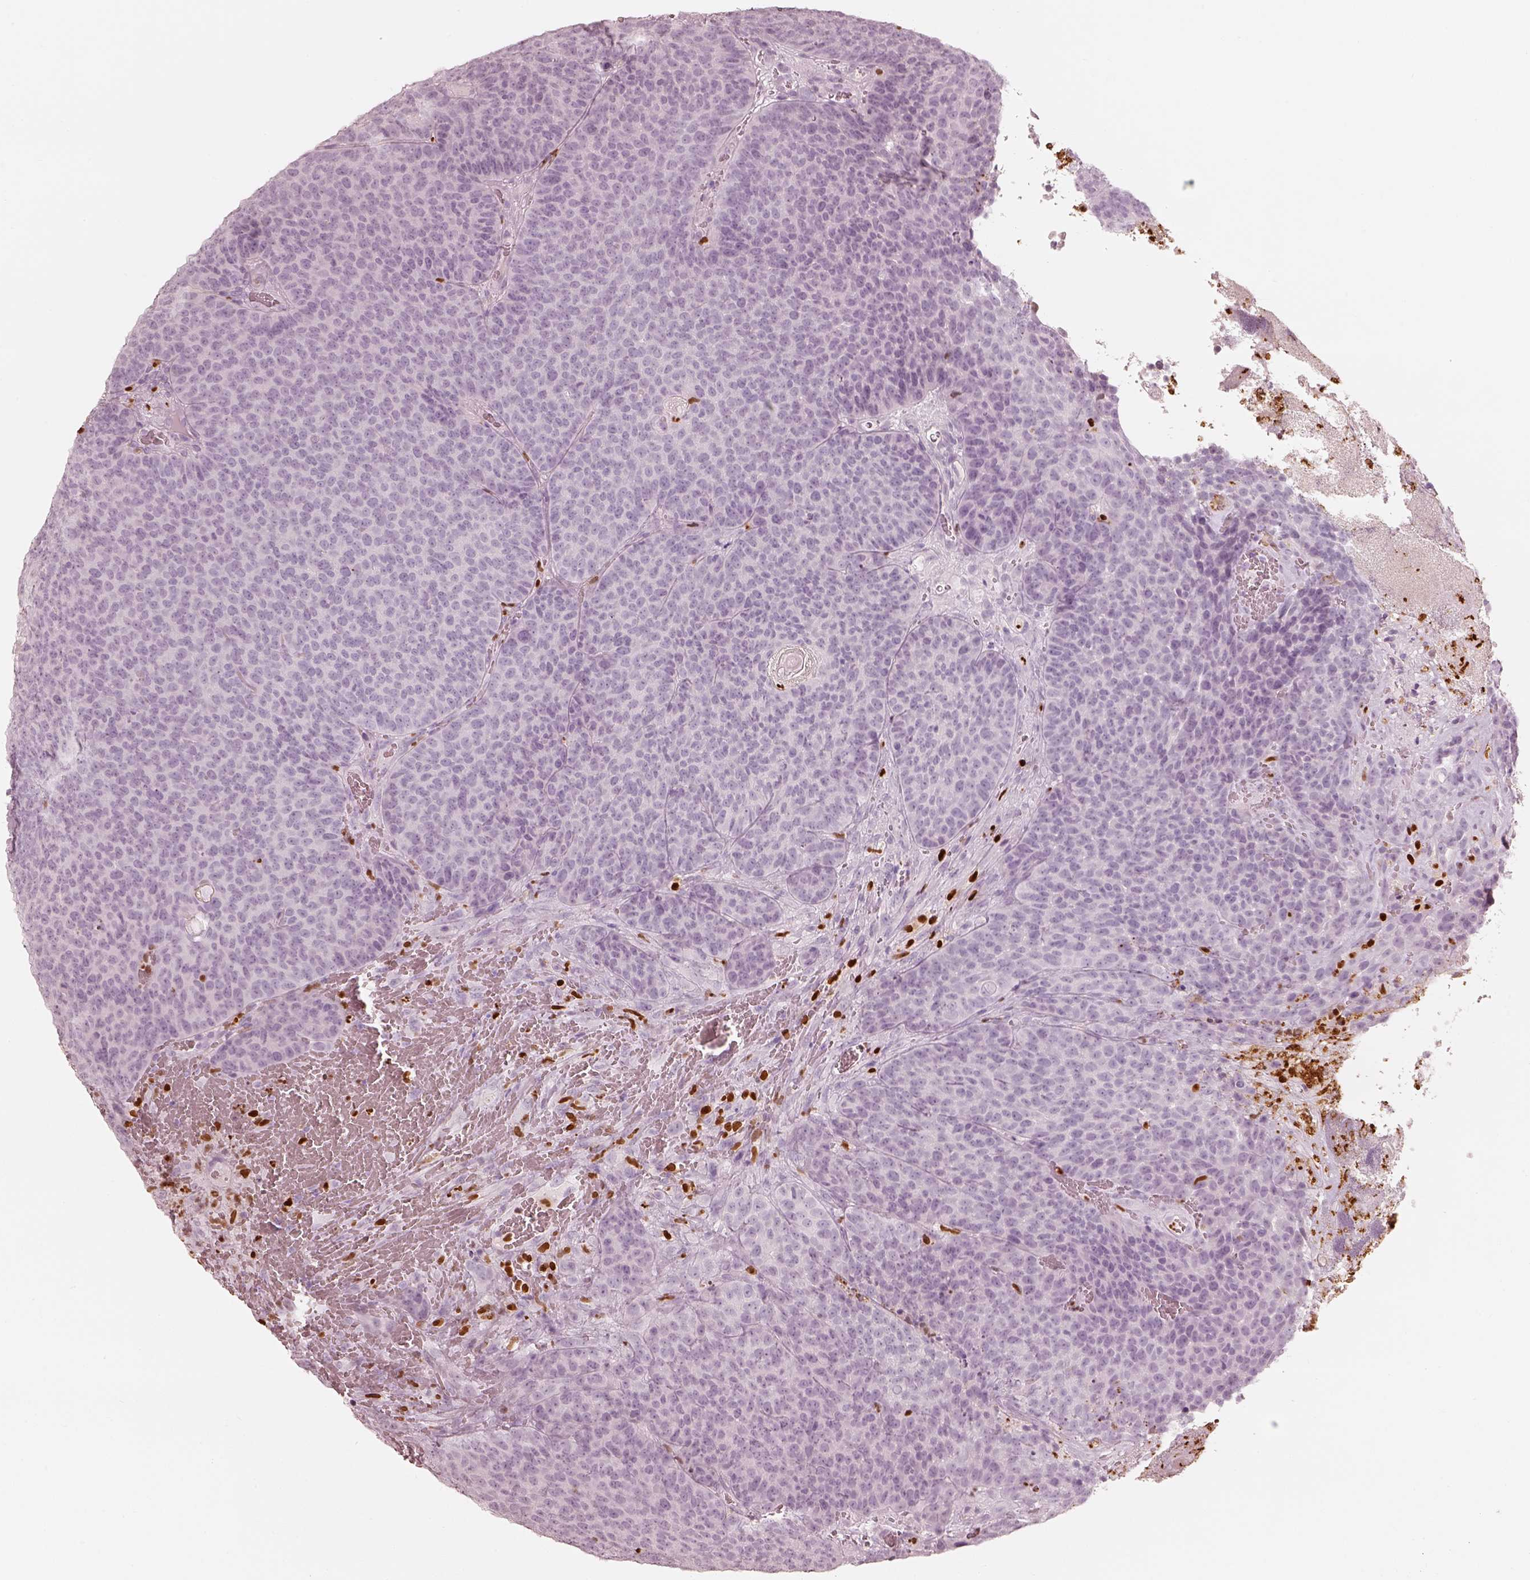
{"staining": {"intensity": "negative", "quantity": "none", "location": "none"}, "tissue": "urothelial cancer", "cell_type": "Tumor cells", "image_type": "cancer", "snomed": [{"axis": "morphology", "description": "Urothelial carcinoma, Low grade"}, {"axis": "topography", "description": "Urinary bladder"}], "caption": "The micrograph displays no significant expression in tumor cells of urothelial cancer. (Immunohistochemistry, brightfield microscopy, high magnification).", "gene": "ALOX5", "patient": {"sex": "female", "age": 62}}